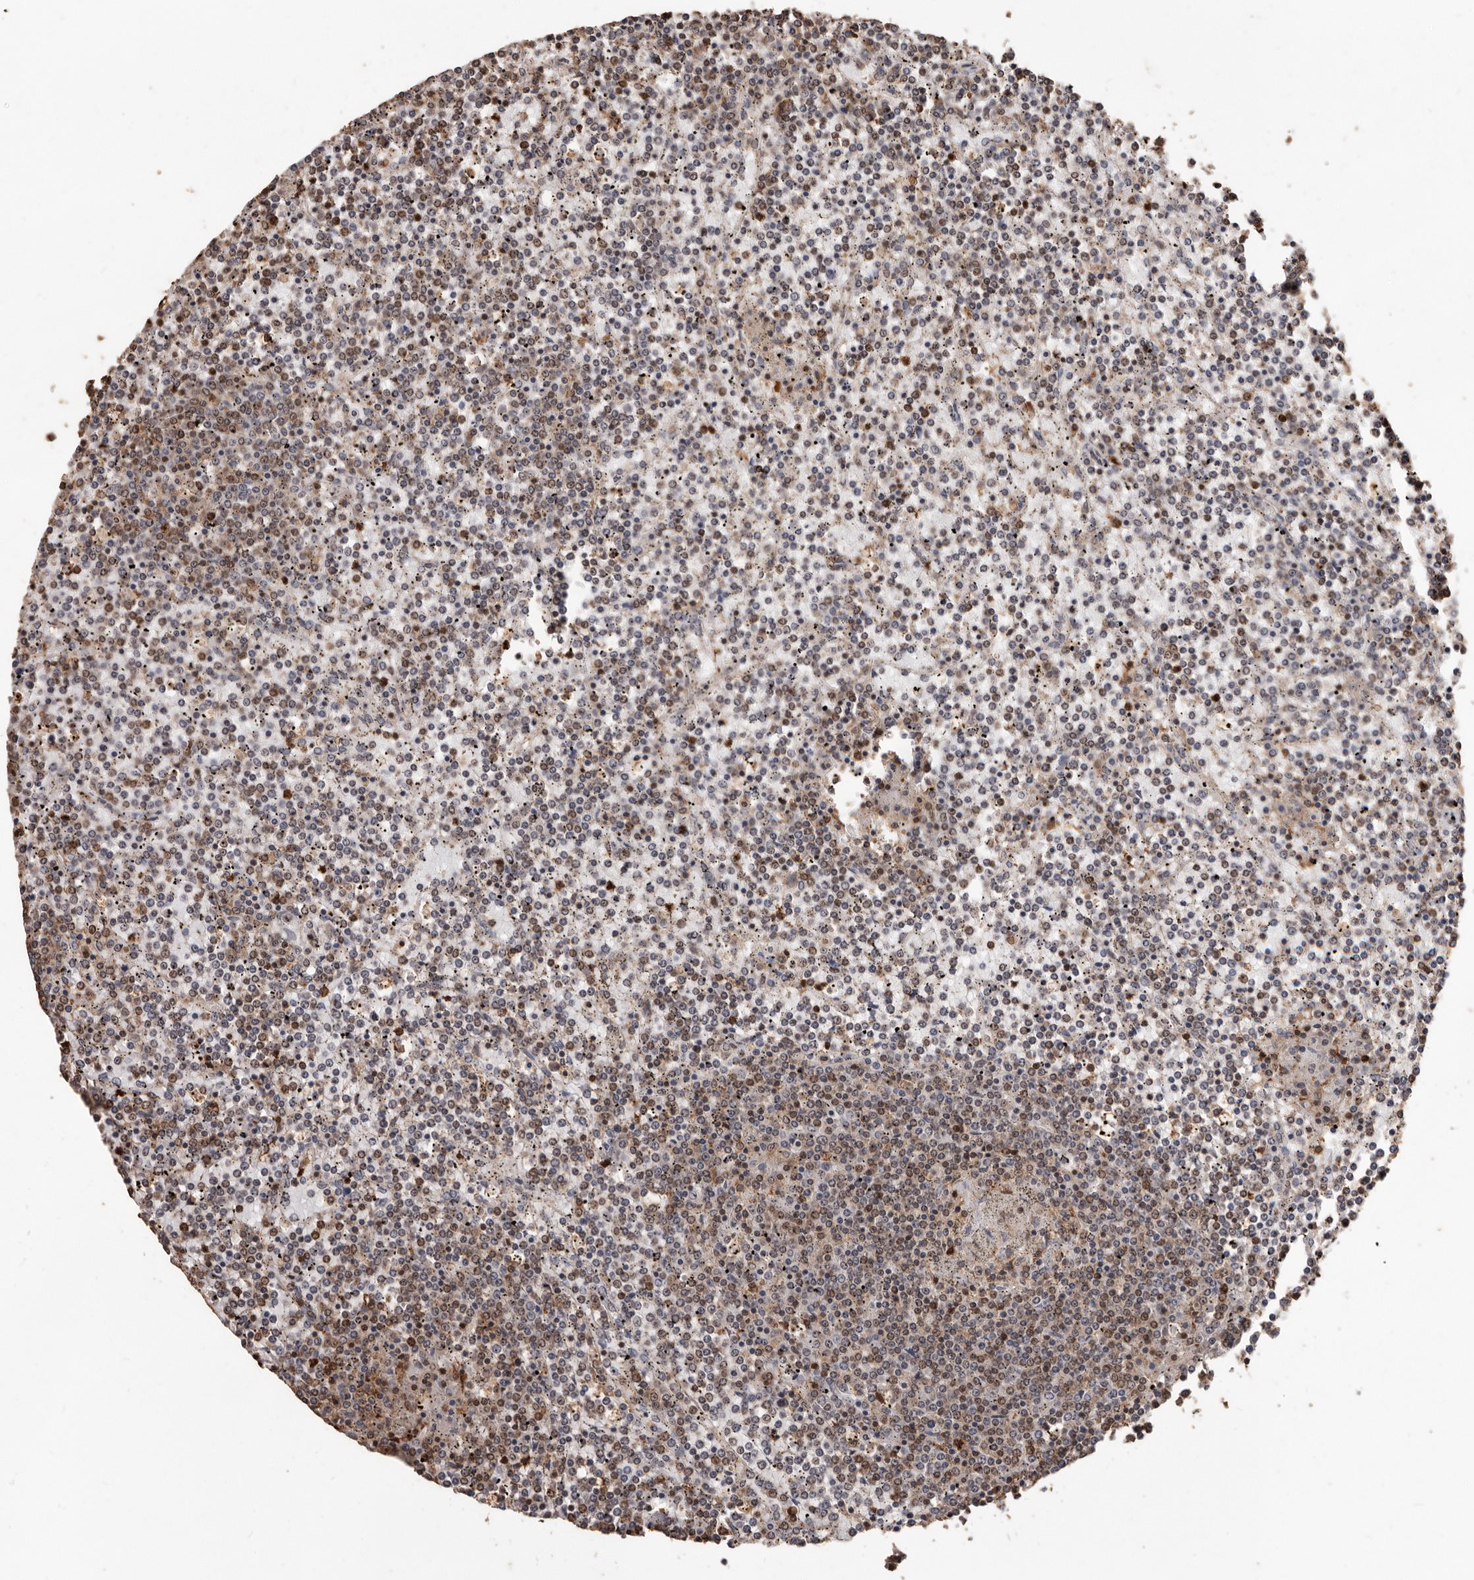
{"staining": {"intensity": "moderate", "quantity": "25%-75%", "location": "nuclear"}, "tissue": "lymphoma", "cell_type": "Tumor cells", "image_type": "cancer", "snomed": [{"axis": "morphology", "description": "Malignant lymphoma, non-Hodgkin's type, Low grade"}, {"axis": "topography", "description": "Spleen"}], "caption": "Protein analysis of lymphoma tissue demonstrates moderate nuclear positivity in approximately 25%-75% of tumor cells.", "gene": "GSK3A", "patient": {"sex": "female", "age": 19}}